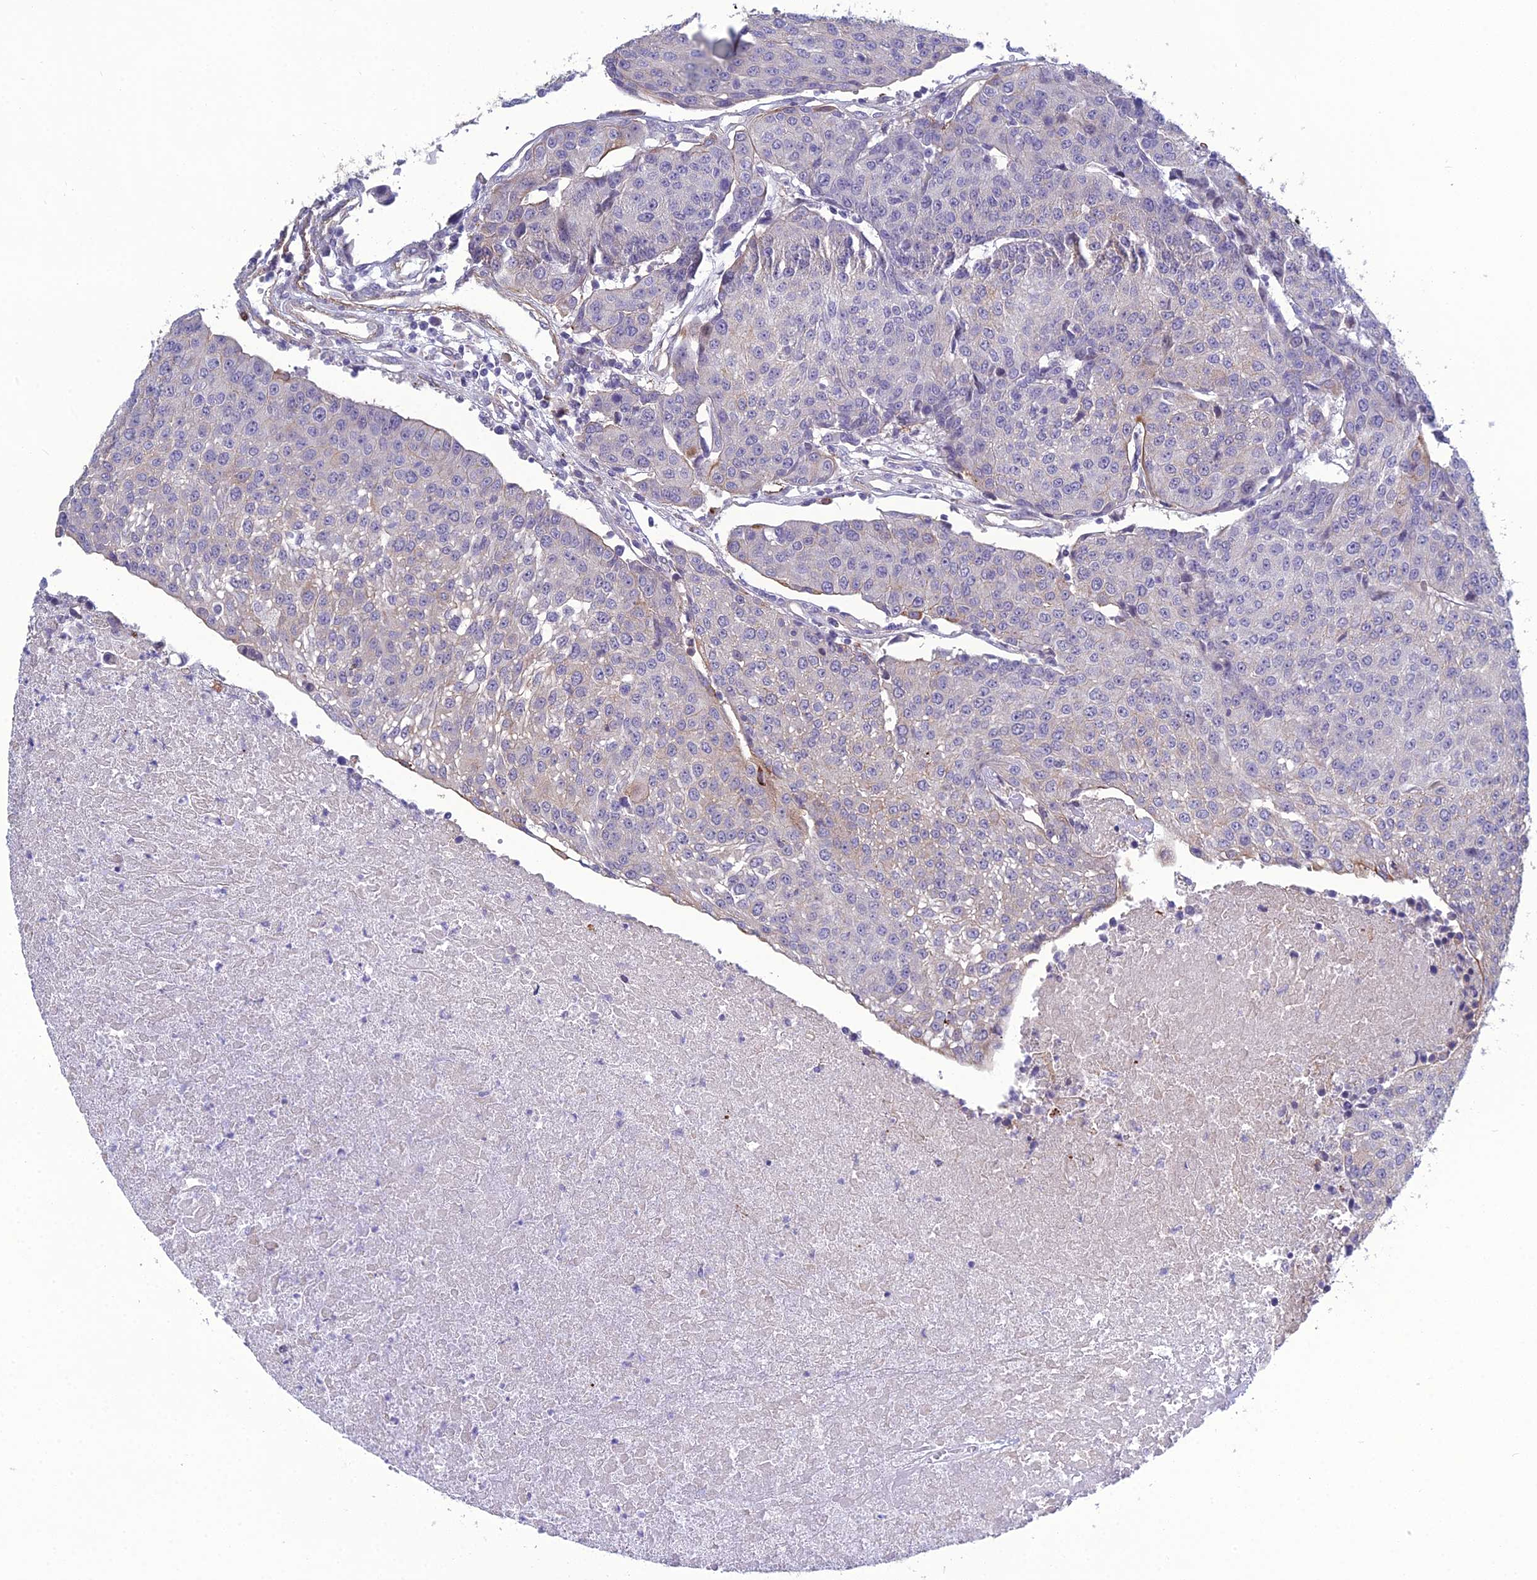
{"staining": {"intensity": "negative", "quantity": "none", "location": "none"}, "tissue": "urothelial cancer", "cell_type": "Tumor cells", "image_type": "cancer", "snomed": [{"axis": "morphology", "description": "Urothelial carcinoma, High grade"}, {"axis": "topography", "description": "Urinary bladder"}], "caption": "High power microscopy histopathology image of an immunohistochemistry (IHC) histopathology image of high-grade urothelial carcinoma, revealing no significant staining in tumor cells. Brightfield microscopy of immunohistochemistry stained with DAB (3,3'-diaminobenzidine) (brown) and hematoxylin (blue), captured at high magnification.", "gene": "LZTS2", "patient": {"sex": "female", "age": 85}}